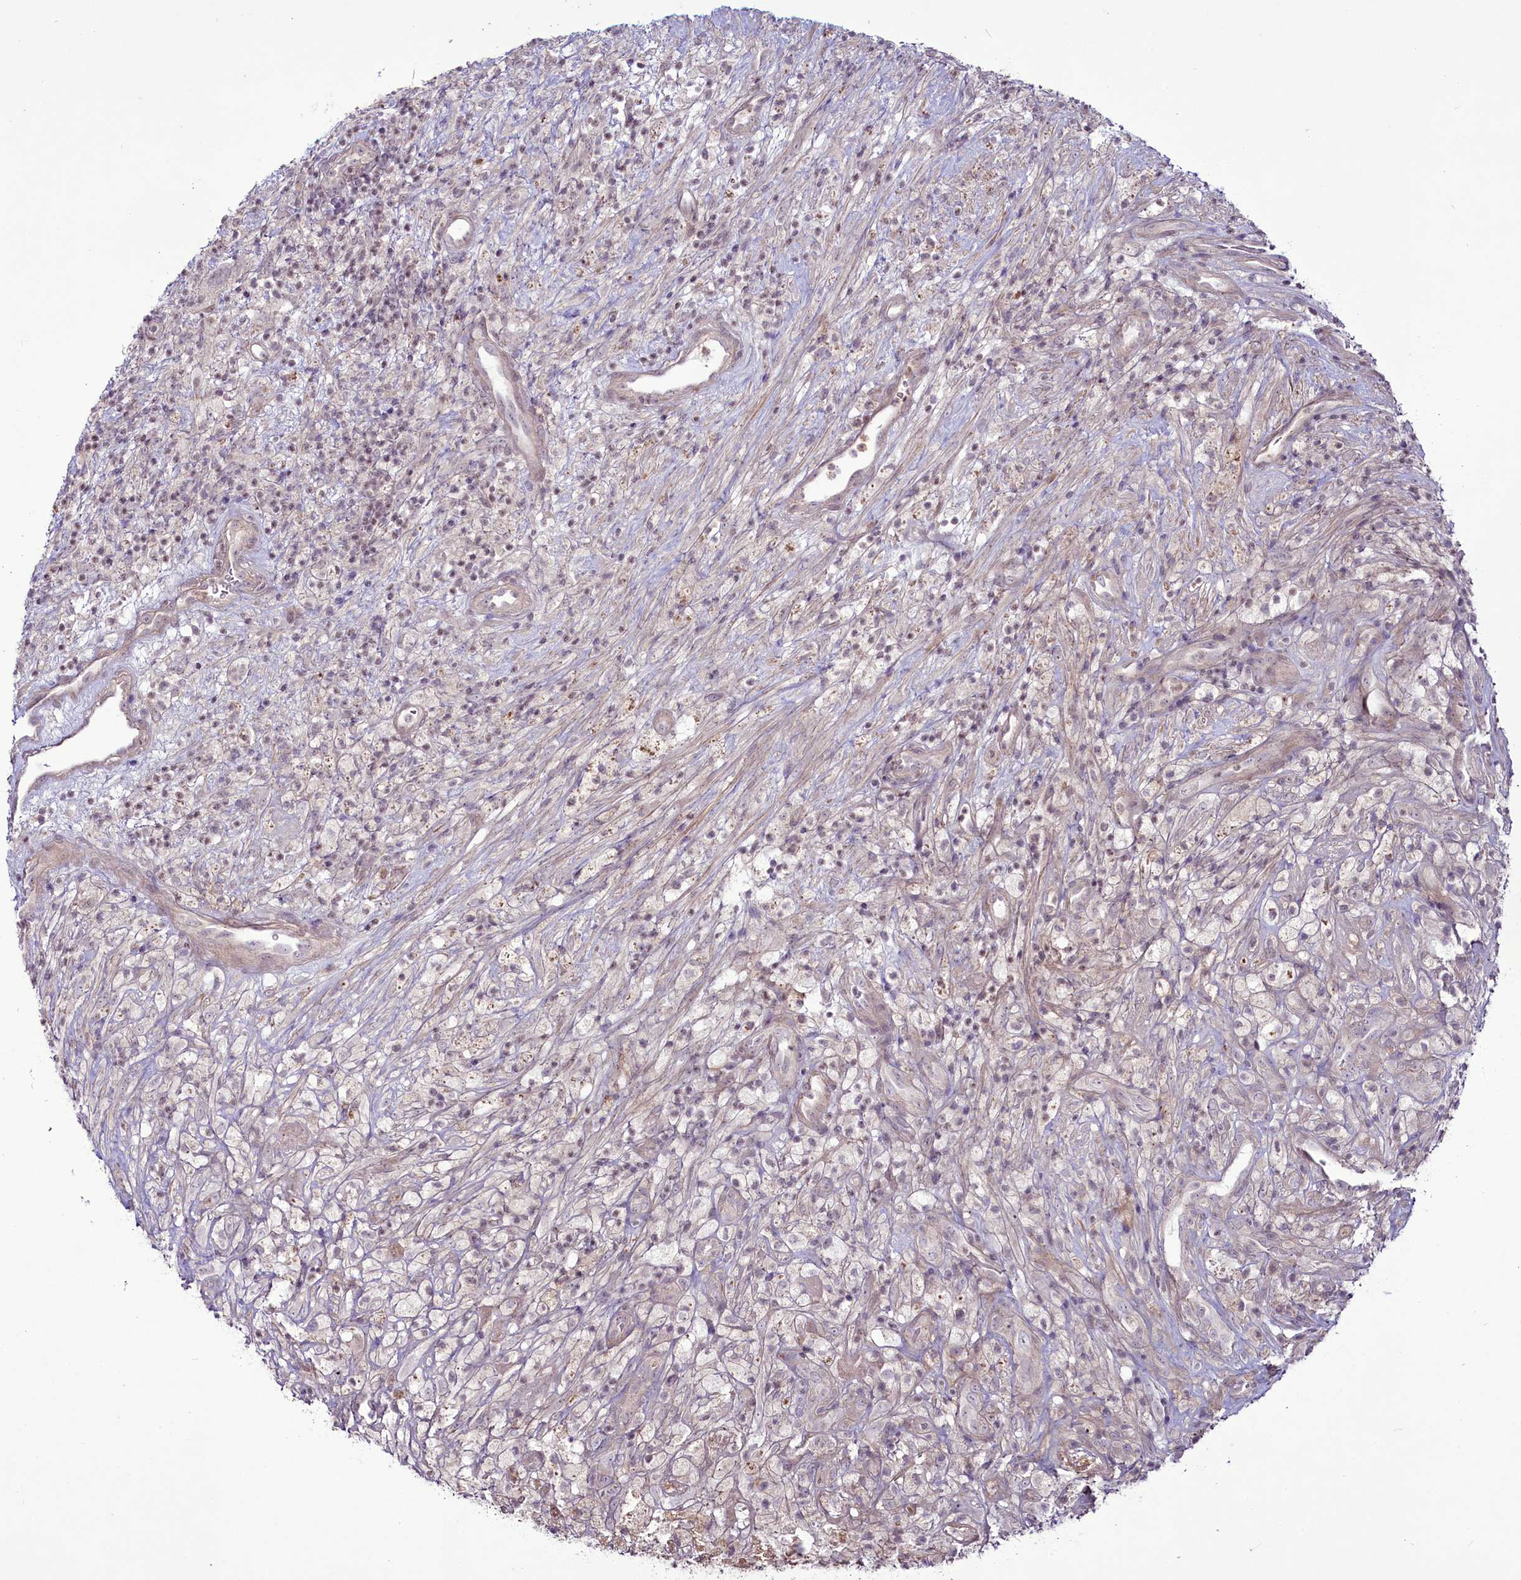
{"staining": {"intensity": "negative", "quantity": "none", "location": "none"}, "tissue": "glioma", "cell_type": "Tumor cells", "image_type": "cancer", "snomed": [{"axis": "morphology", "description": "Glioma, malignant, High grade"}, {"axis": "topography", "description": "Brain"}], "caption": "A micrograph of malignant glioma (high-grade) stained for a protein displays no brown staining in tumor cells.", "gene": "RSBN1", "patient": {"sex": "male", "age": 69}}